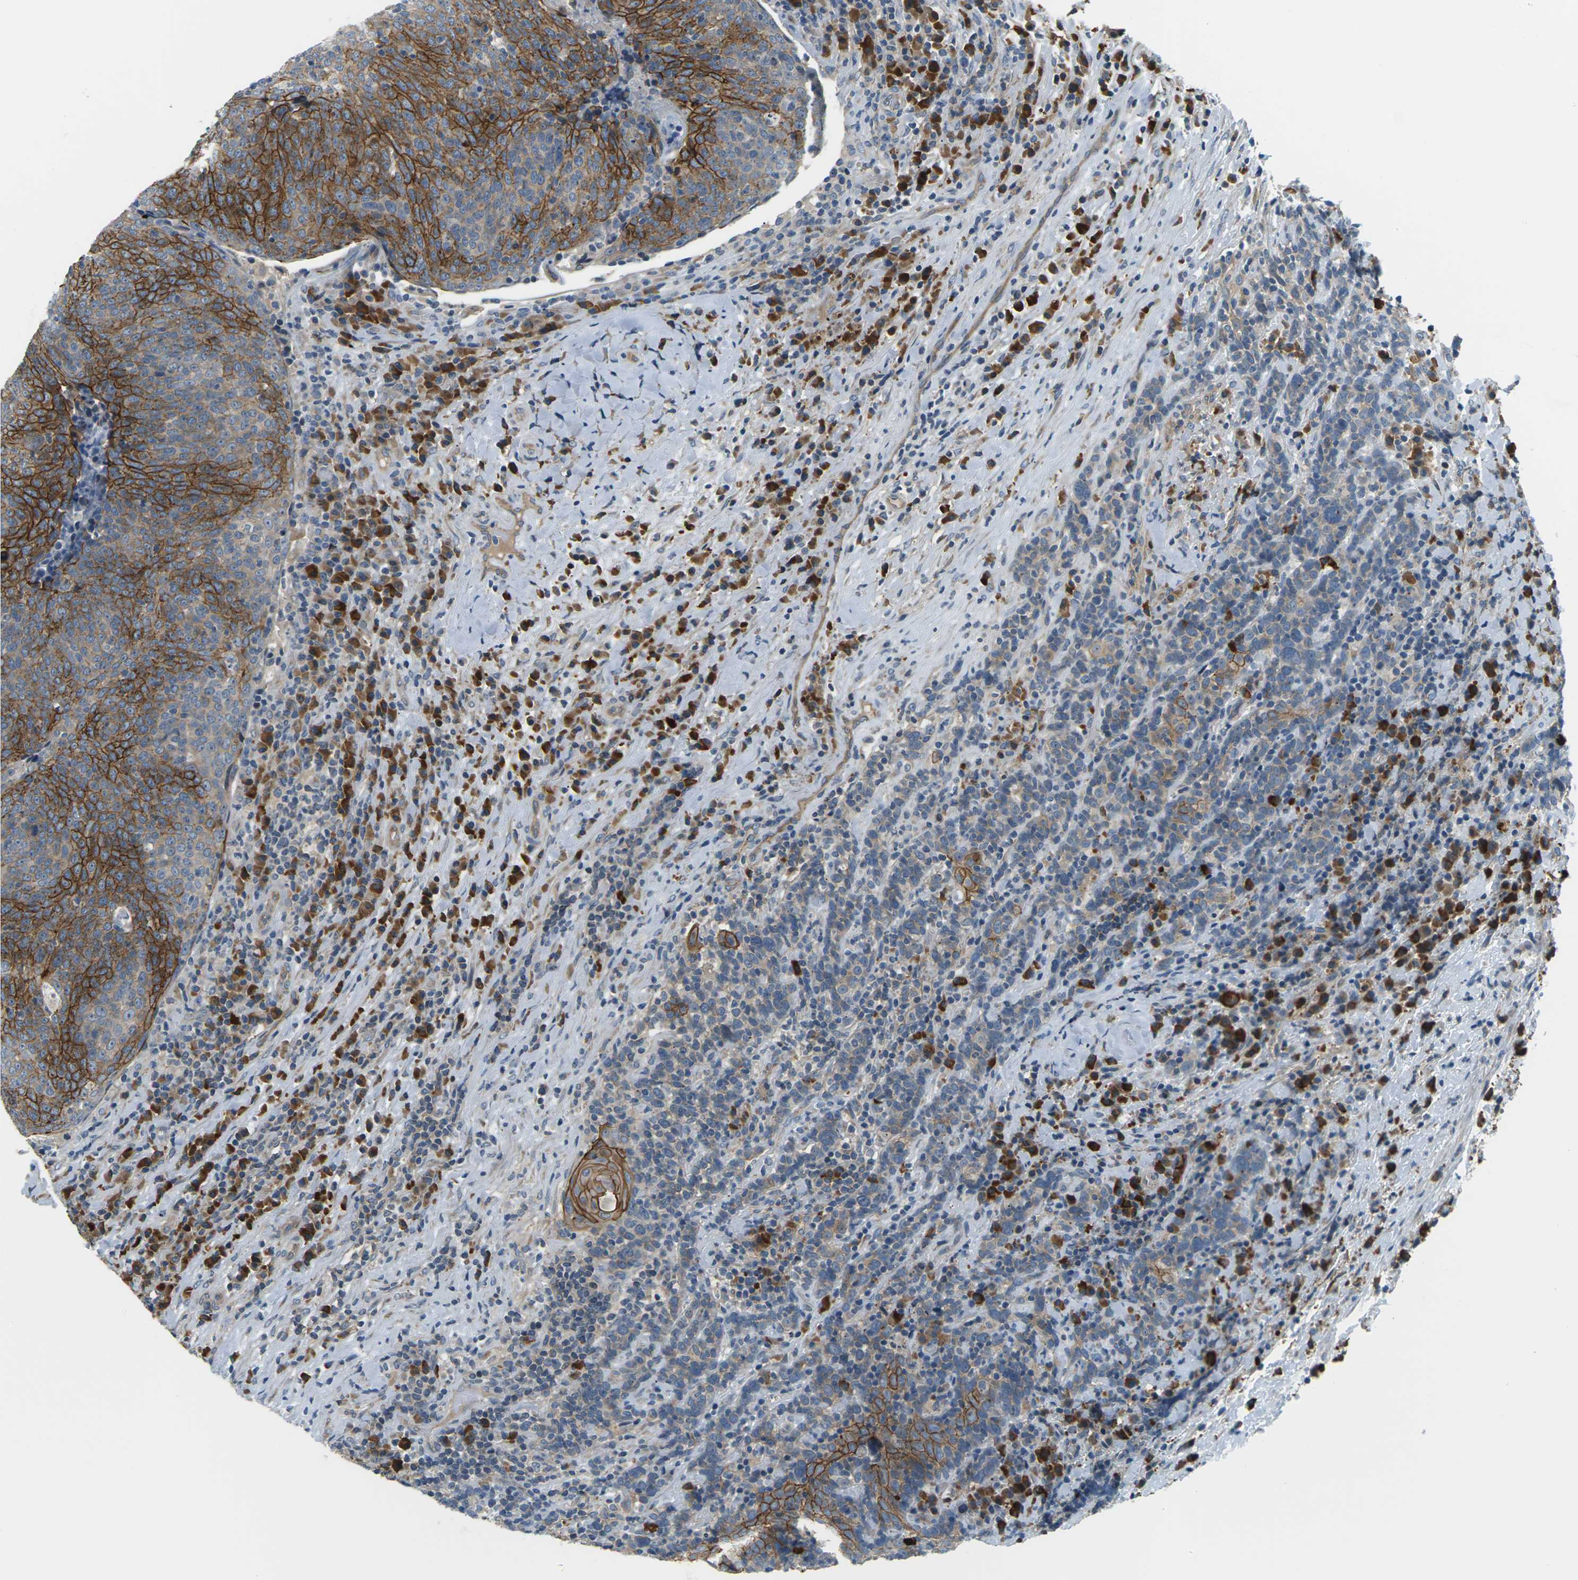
{"staining": {"intensity": "strong", "quantity": "25%-75%", "location": "cytoplasmic/membranous"}, "tissue": "head and neck cancer", "cell_type": "Tumor cells", "image_type": "cancer", "snomed": [{"axis": "morphology", "description": "Squamous cell carcinoma, NOS"}, {"axis": "morphology", "description": "Squamous cell carcinoma, metastatic, NOS"}, {"axis": "topography", "description": "Lymph node"}, {"axis": "topography", "description": "Head-Neck"}], "caption": "A brown stain highlights strong cytoplasmic/membranous positivity of a protein in human squamous cell carcinoma (head and neck) tumor cells. The protein of interest is stained brown, and the nuclei are stained in blue (DAB IHC with brightfield microscopy, high magnification).", "gene": "SLC13A3", "patient": {"sex": "male", "age": 62}}